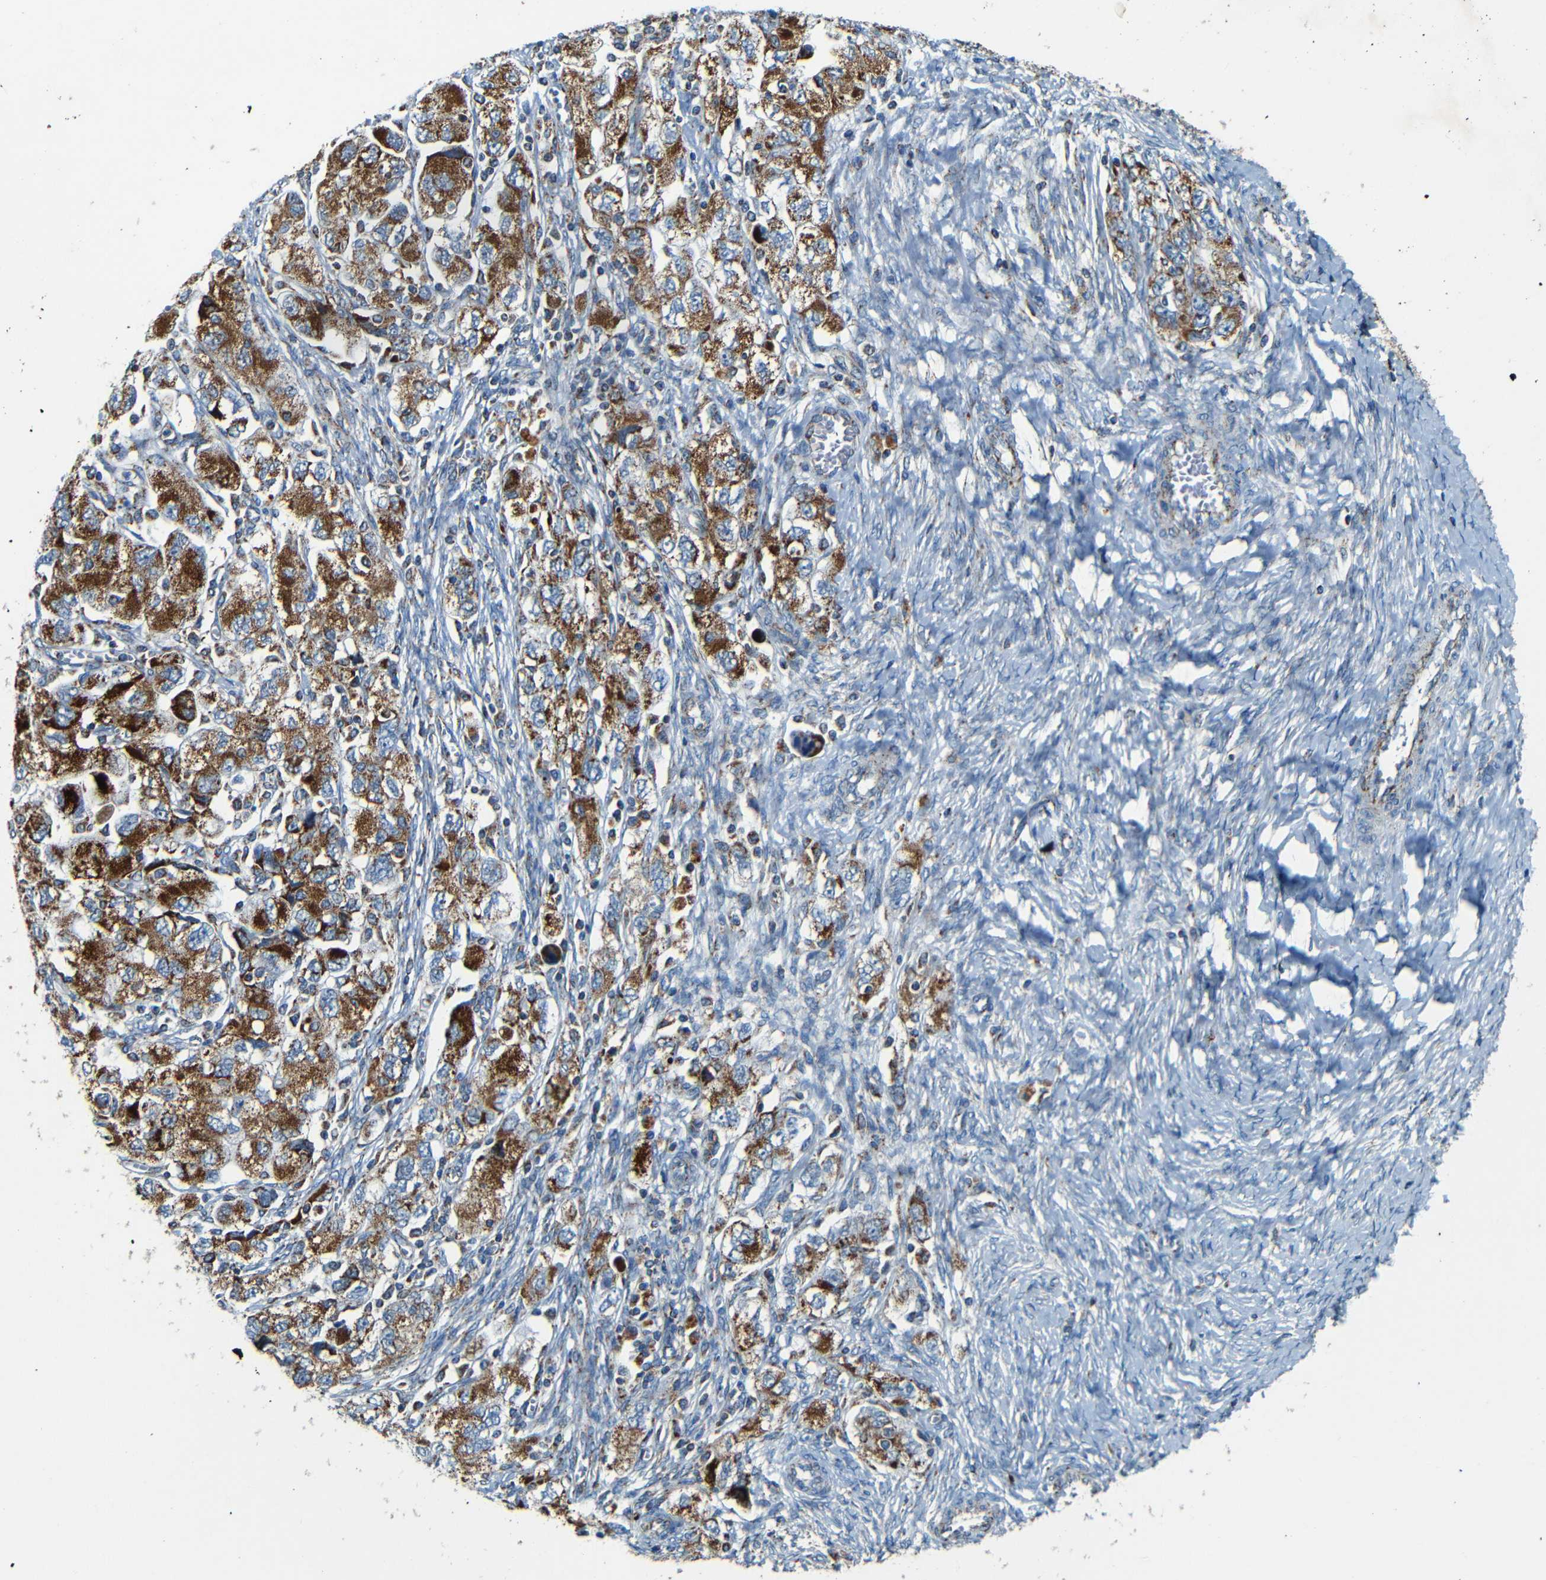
{"staining": {"intensity": "moderate", "quantity": ">75%", "location": "cytoplasmic/membranous"}, "tissue": "ovarian cancer", "cell_type": "Tumor cells", "image_type": "cancer", "snomed": [{"axis": "morphology", "description": "Carcinoma, NOS"}, {"axis": "morphology", "description": "Cystadenocarcinoma, serous, NOS"}, {"axis": "topography", "description": "Ovary"}], "caption": "Brown immunohistochemical staining in human ovarian cancer (carcinoma) exhibits moderate cytoplasmic/membranous positivity in about >75% of tumor cells.", "gene": "WSCD2", "patient": {"sex": "female", "age": 69}}